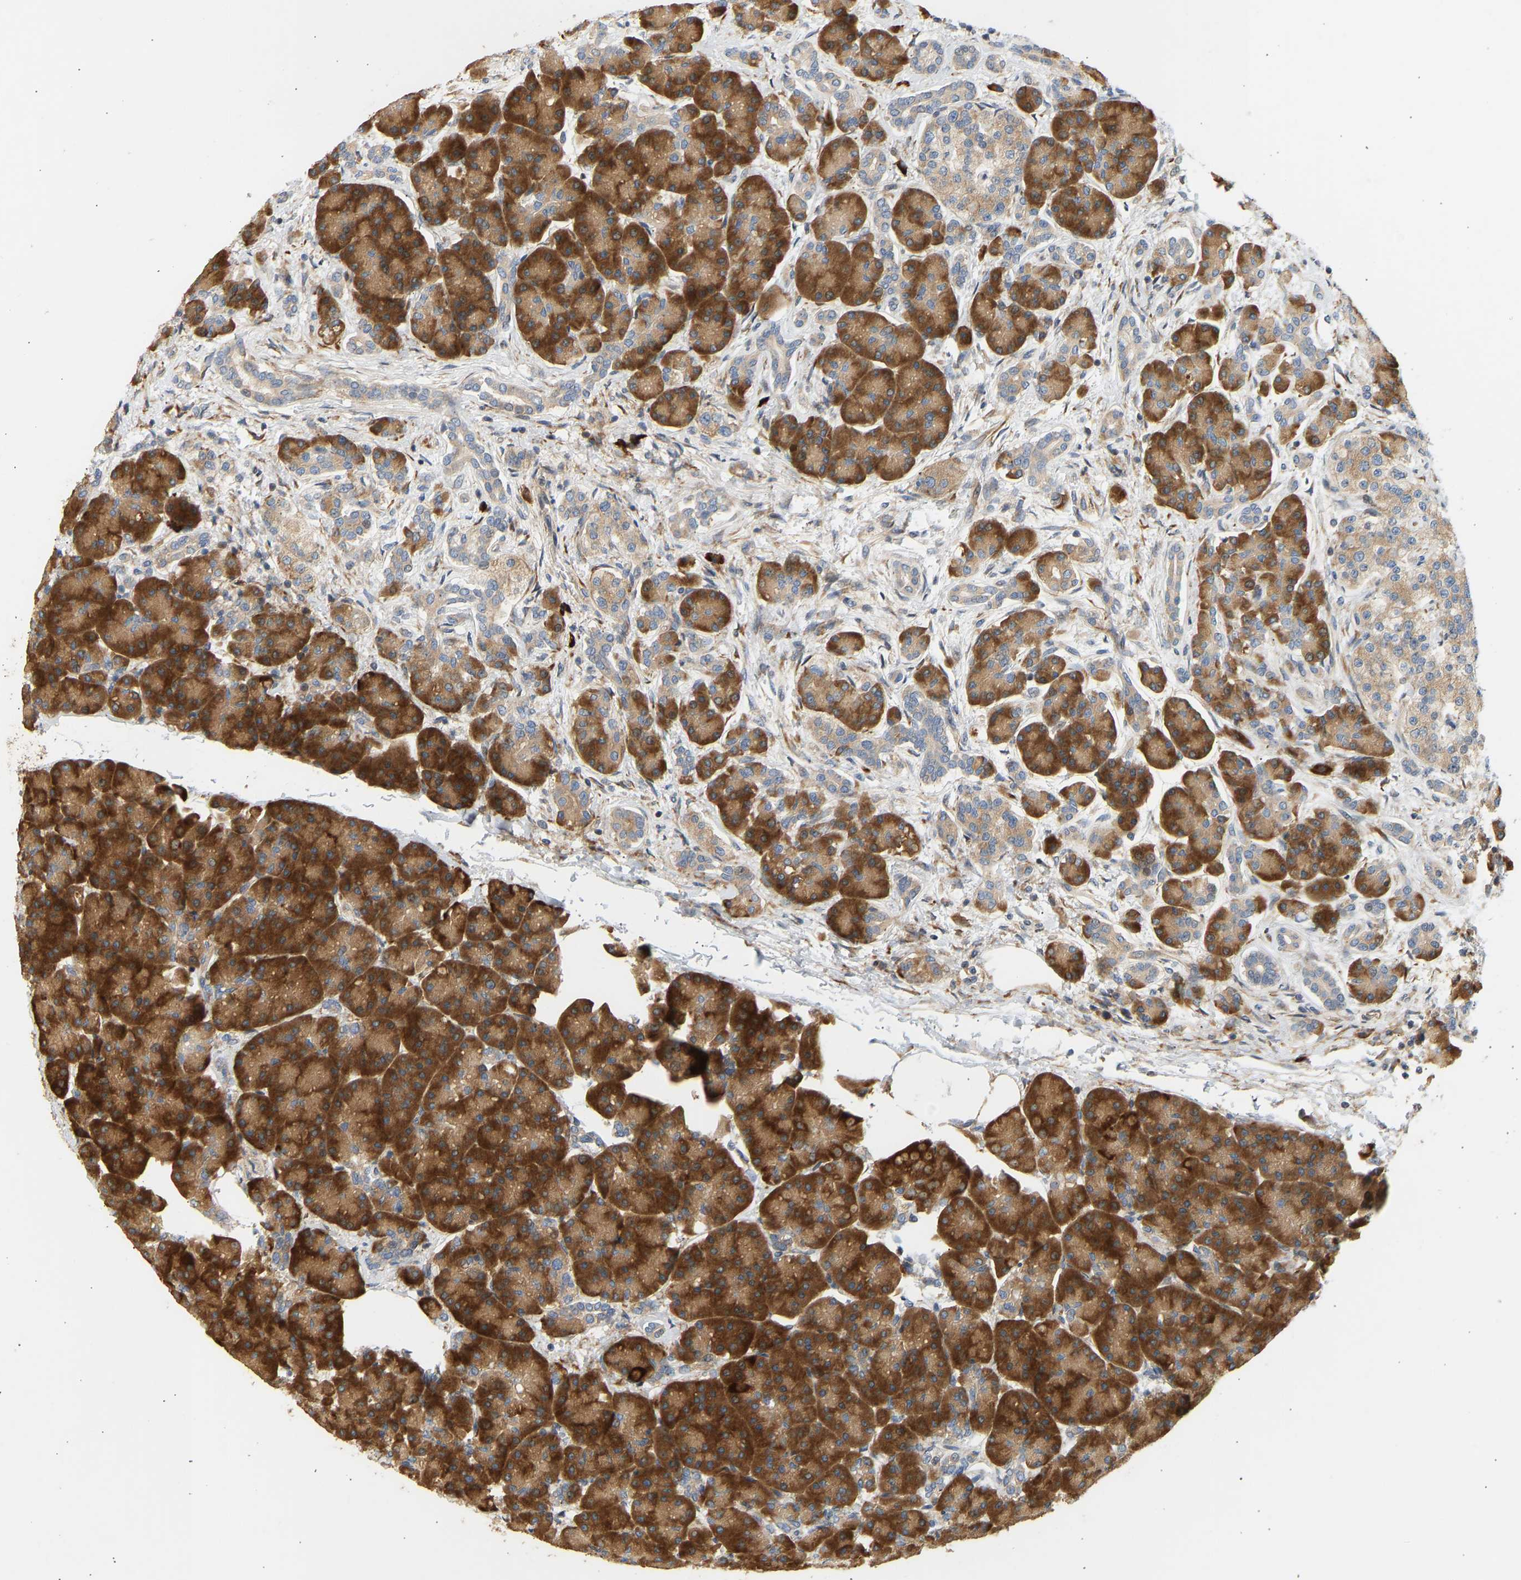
{"staining": {"intensity": "strong", "quantity": ">75%", "location": "cytoplasmic/membranous"}, "tissue": "pancreas", "cell_type": "Exocrine glandular cells", "image_type": "normal", "snomed": [{"axis": "morphology", "description": "Normal tissue, NOS"}, {"axis": "topography", "description": "Pancreas"}], "caption": "Protein staining exhibits strong cytoplasmic/membranous positivity in about >75% of exocrine glandular cells in benign pancreas. The protein of interest is stained brown, and the nuclei are stained in blue (DAB IHC with brightfield microscopy, high magnification).", "gene": "RPS14", "patient": {"sex": "female", "age": 70}}